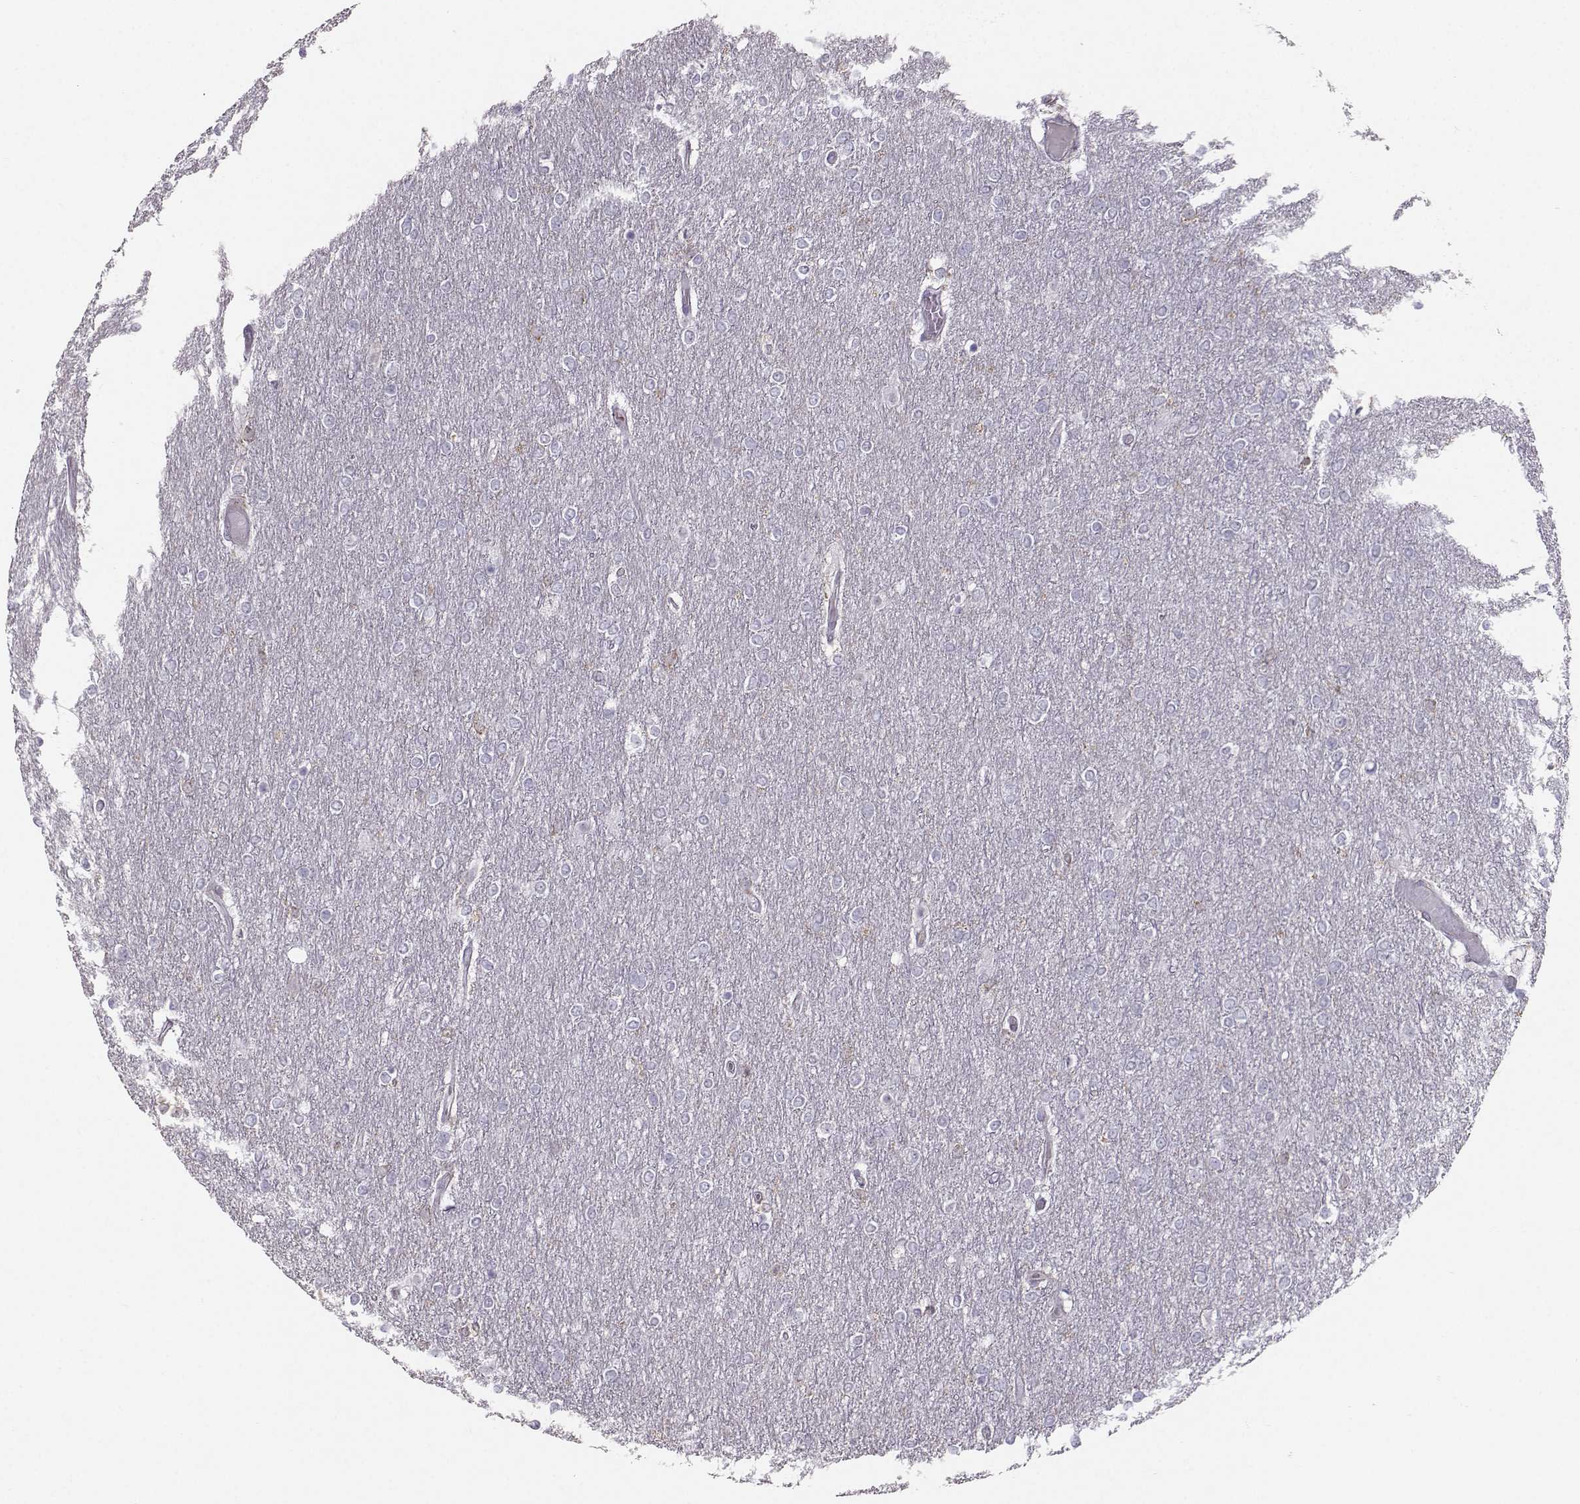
{"staining": {"intensity": "negative", "quantity": "none", "location": "none"}, "tissue": "glioma", "cell_type": "Tumor cells", "image_type": "cancer", "snomed": [{"axis": "morphology", "description": "Glioma, malignant, High grade"}, {"axis": "topography", "description": "Brain"}], "caption": "This is an IHC photomicrograph of human malignant glioma (high-grade). There is no positivity in tumor cells.", "gene": "ZBTB32", "patient": {"sex": "female", "age": 61}}